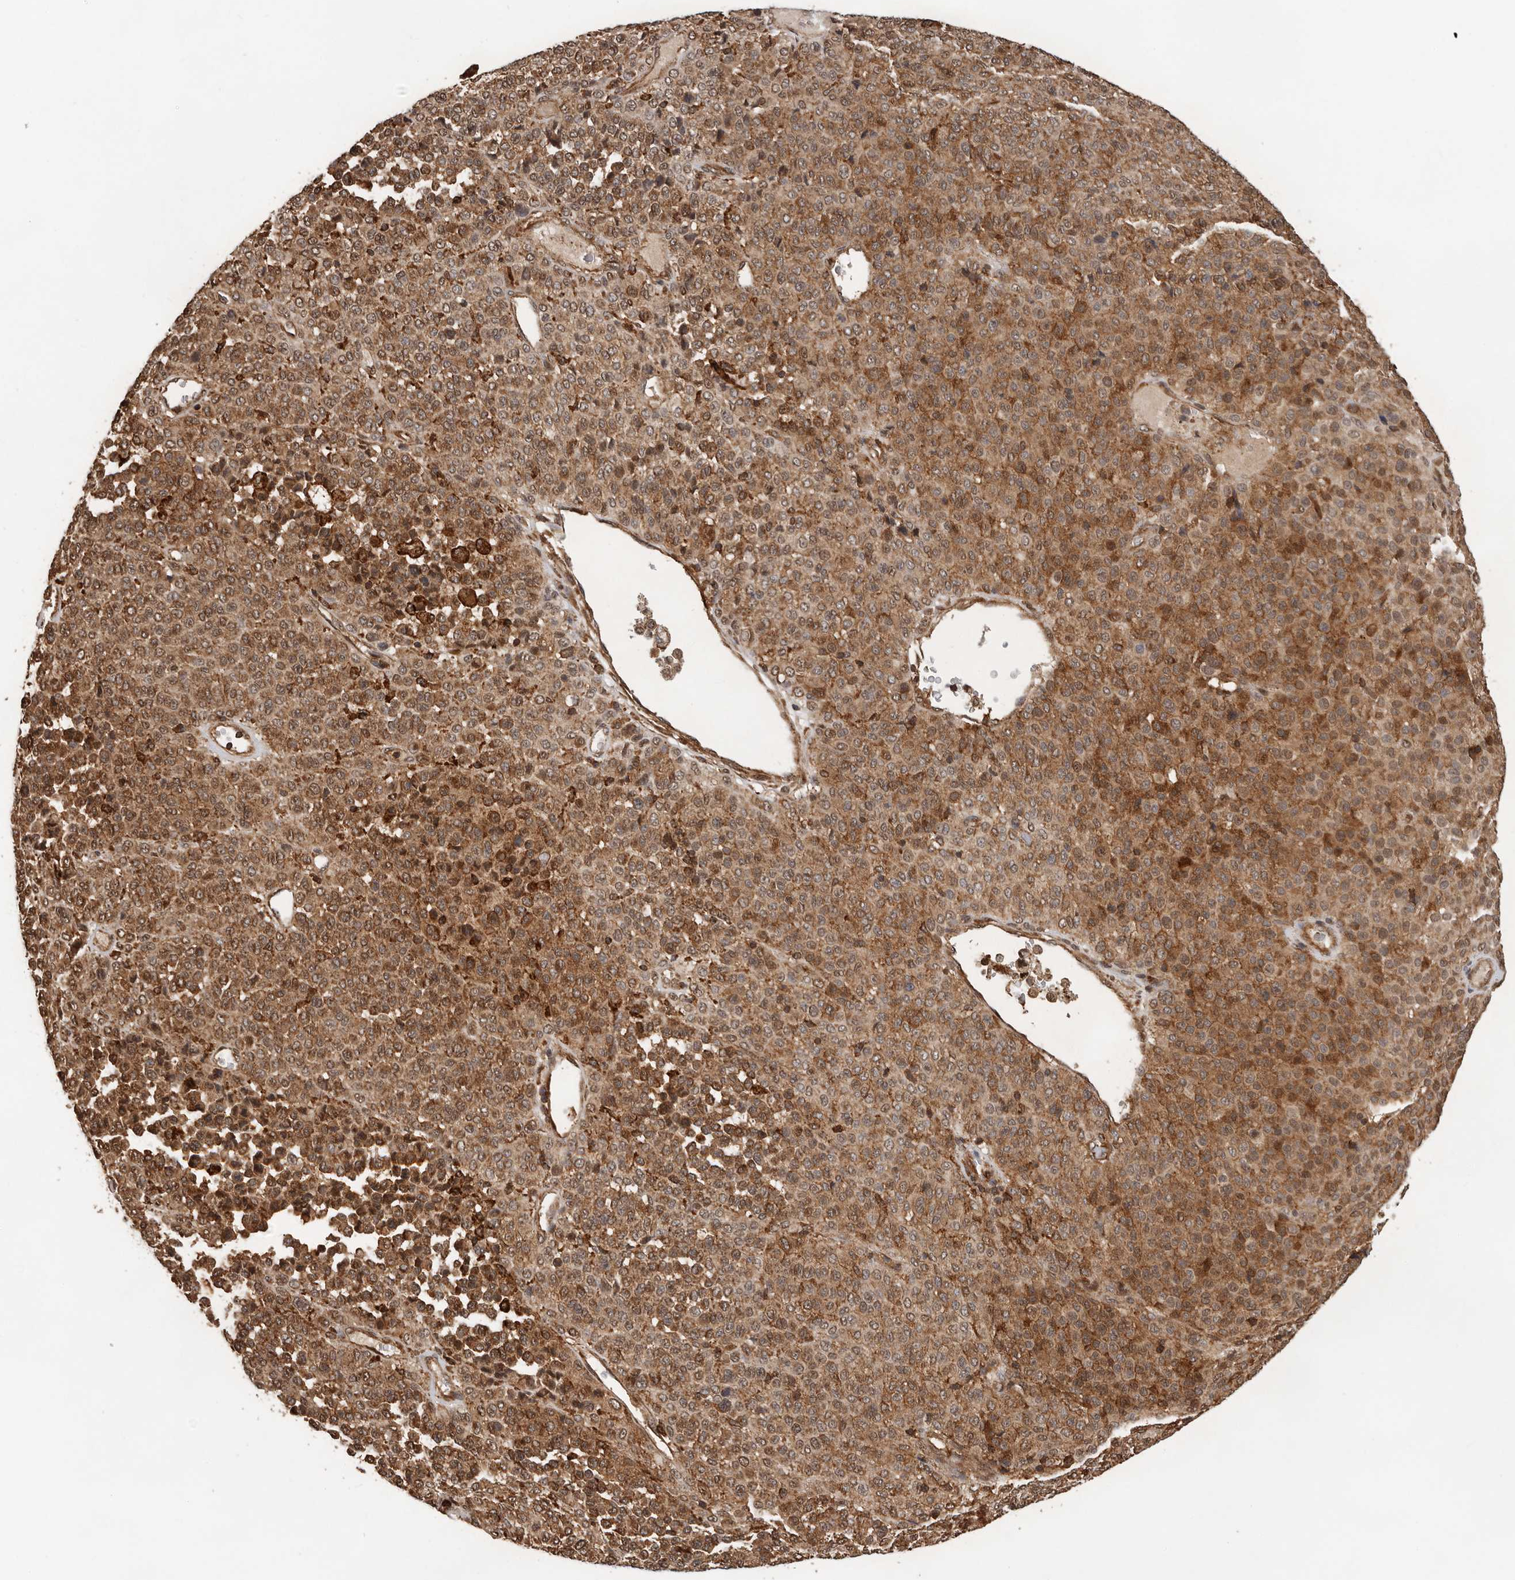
{"staining": {"intensity": "strong", "quantity": ">75%", "location": "cytoplasmic/membranous"}, "tissue": "melanoma", "cell_type": "Tumor cells", "image_type": "cancer", "snomed": [{"axis": "morphology", "description": "Malignant melanoma, Metastatic site"}, {"axis": "topography", "description": "Pancreas"}], "caption": "Protein staining by immunohistochemistry (IHC) shows strong cytoplasmic/membranous positivity in about >75% of tumor cells in melanoma.", "gene": "RNF157", "patient": {"sex": "female", "age": 30}}